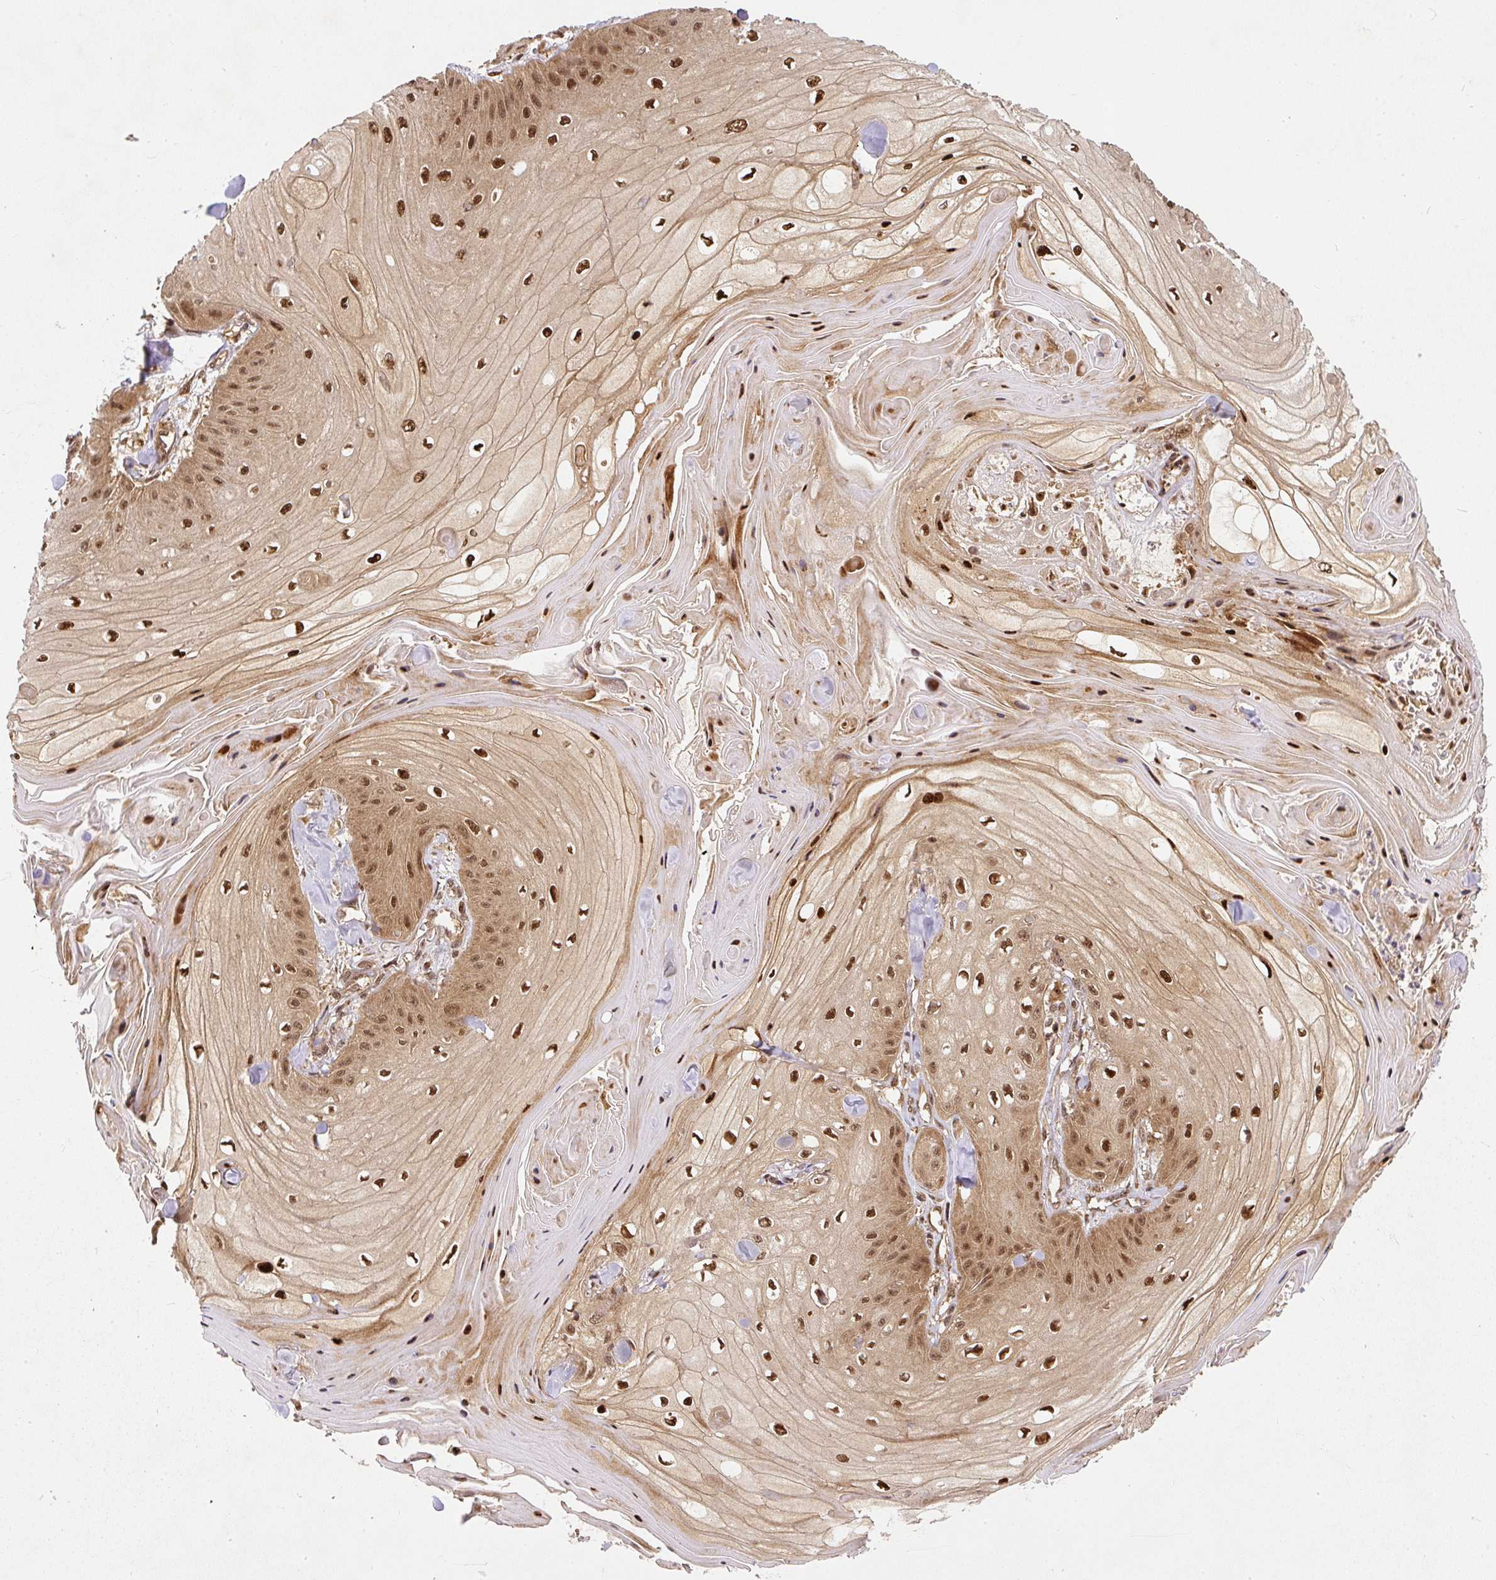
{"staining": {"intensity": "moderate", "quantity": ">75%", "location": "cytoplasmic/membranous,nuclear"}, "tissue": "skin cancer", "cell_type": "Tumor cells", "image_type": "cancer", "snomed": [{"axis": "morphology", "description": "Squamous cell carcinoma, NOS"}, {"axis": "topography", "description": "Skin"}], "caption": "Tumor cells display moderate cytoplasmic/membranous and nuclear staining in about >75% of cells in skin cancer.", "gene": "PSMD1", "patient": {"sex": "male", "age": 74}}